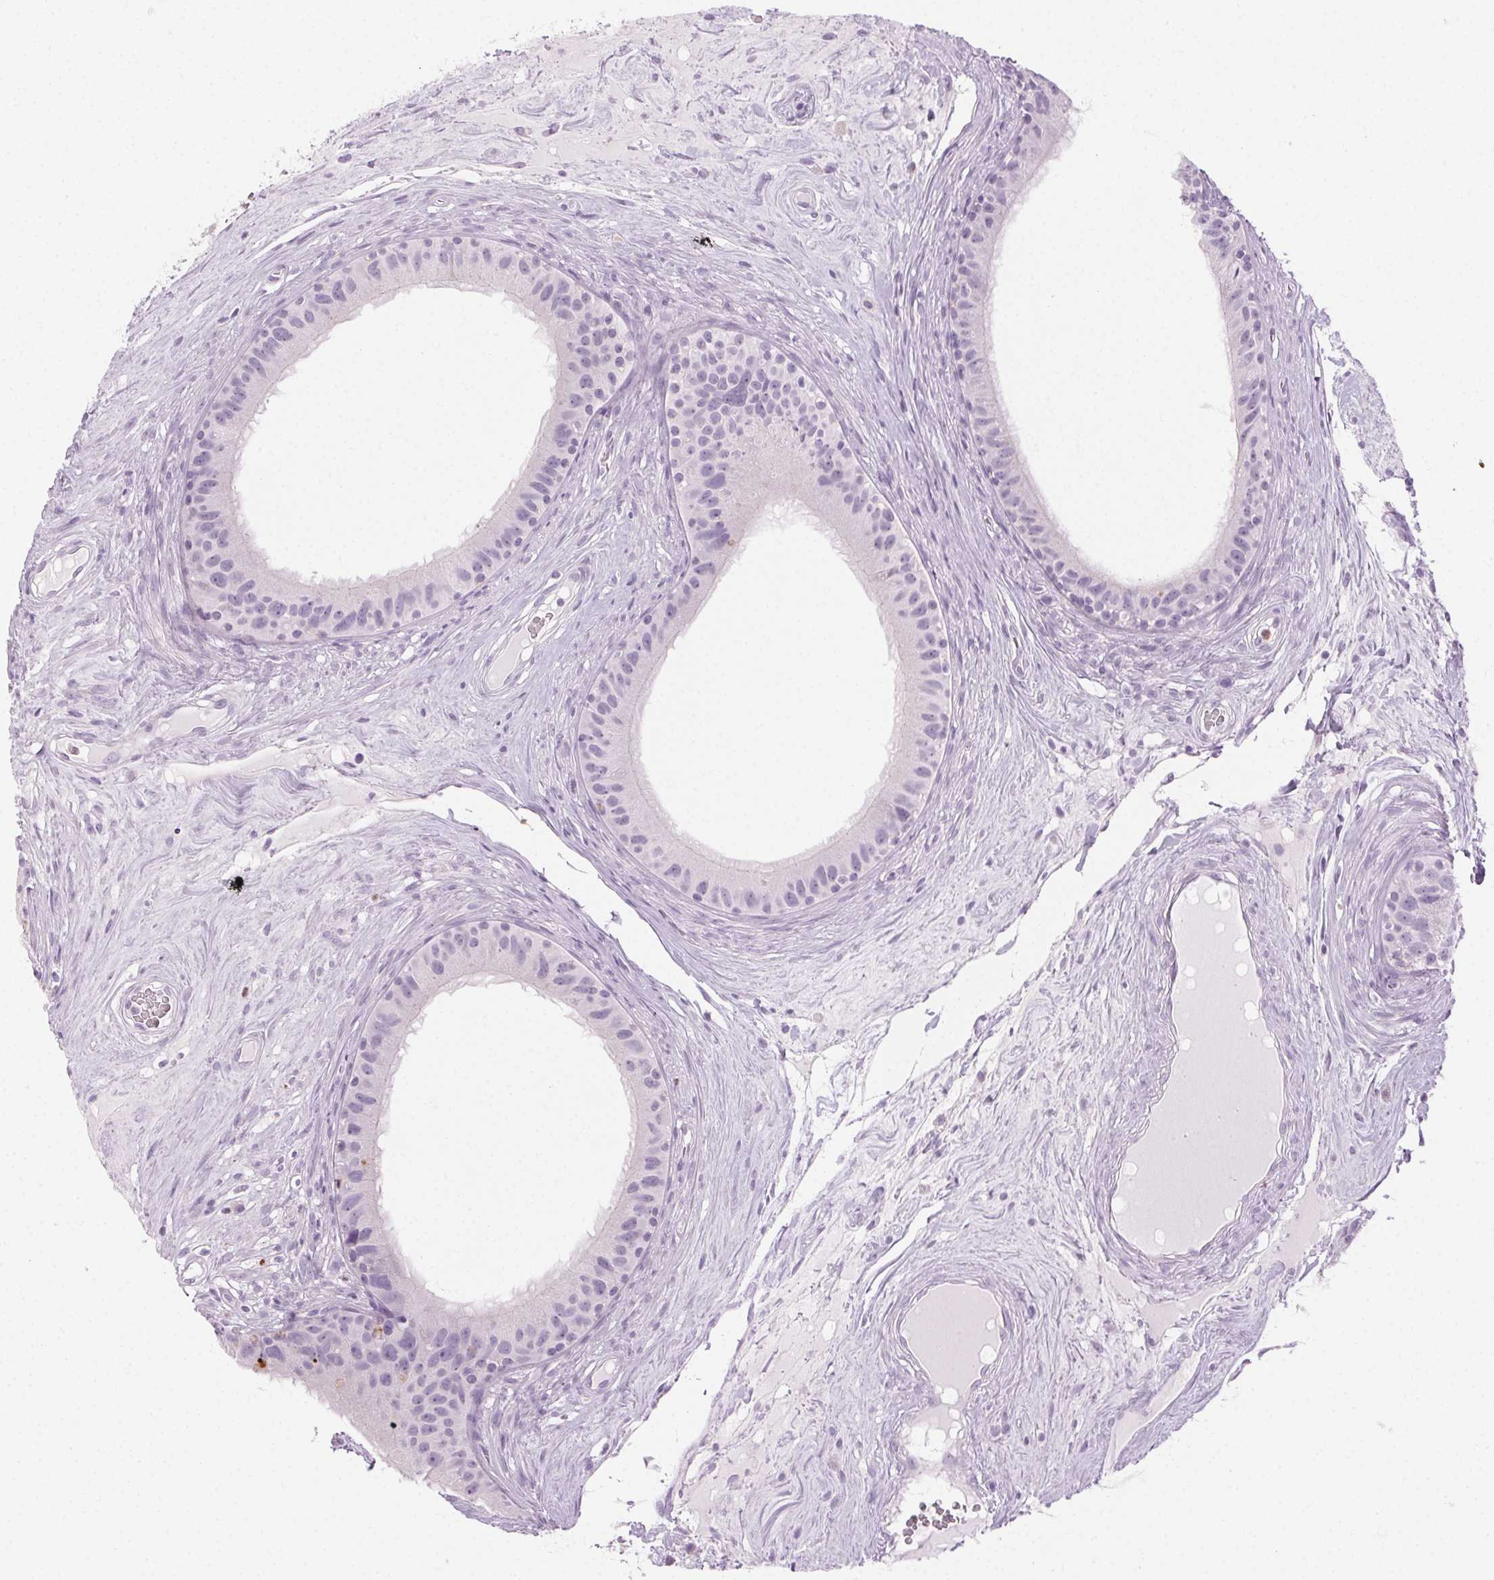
{"staining": {"intensity": "negative", "quantity": "none", "location": "none"}, "tissue": "epididymis", "cell_type": "Glandular cells", "image_type": "normal", "snomed": [{"axis": "morphology", "description": "Normal tissue, NOS"}, {"axis": "topography", "description": "Epididymis"}], "caption": "The micrograph demonstrates no staining of glandular cells in benign epididymis.", "gene": "MPO", "patient": {"sex": "male", "age": 59}}